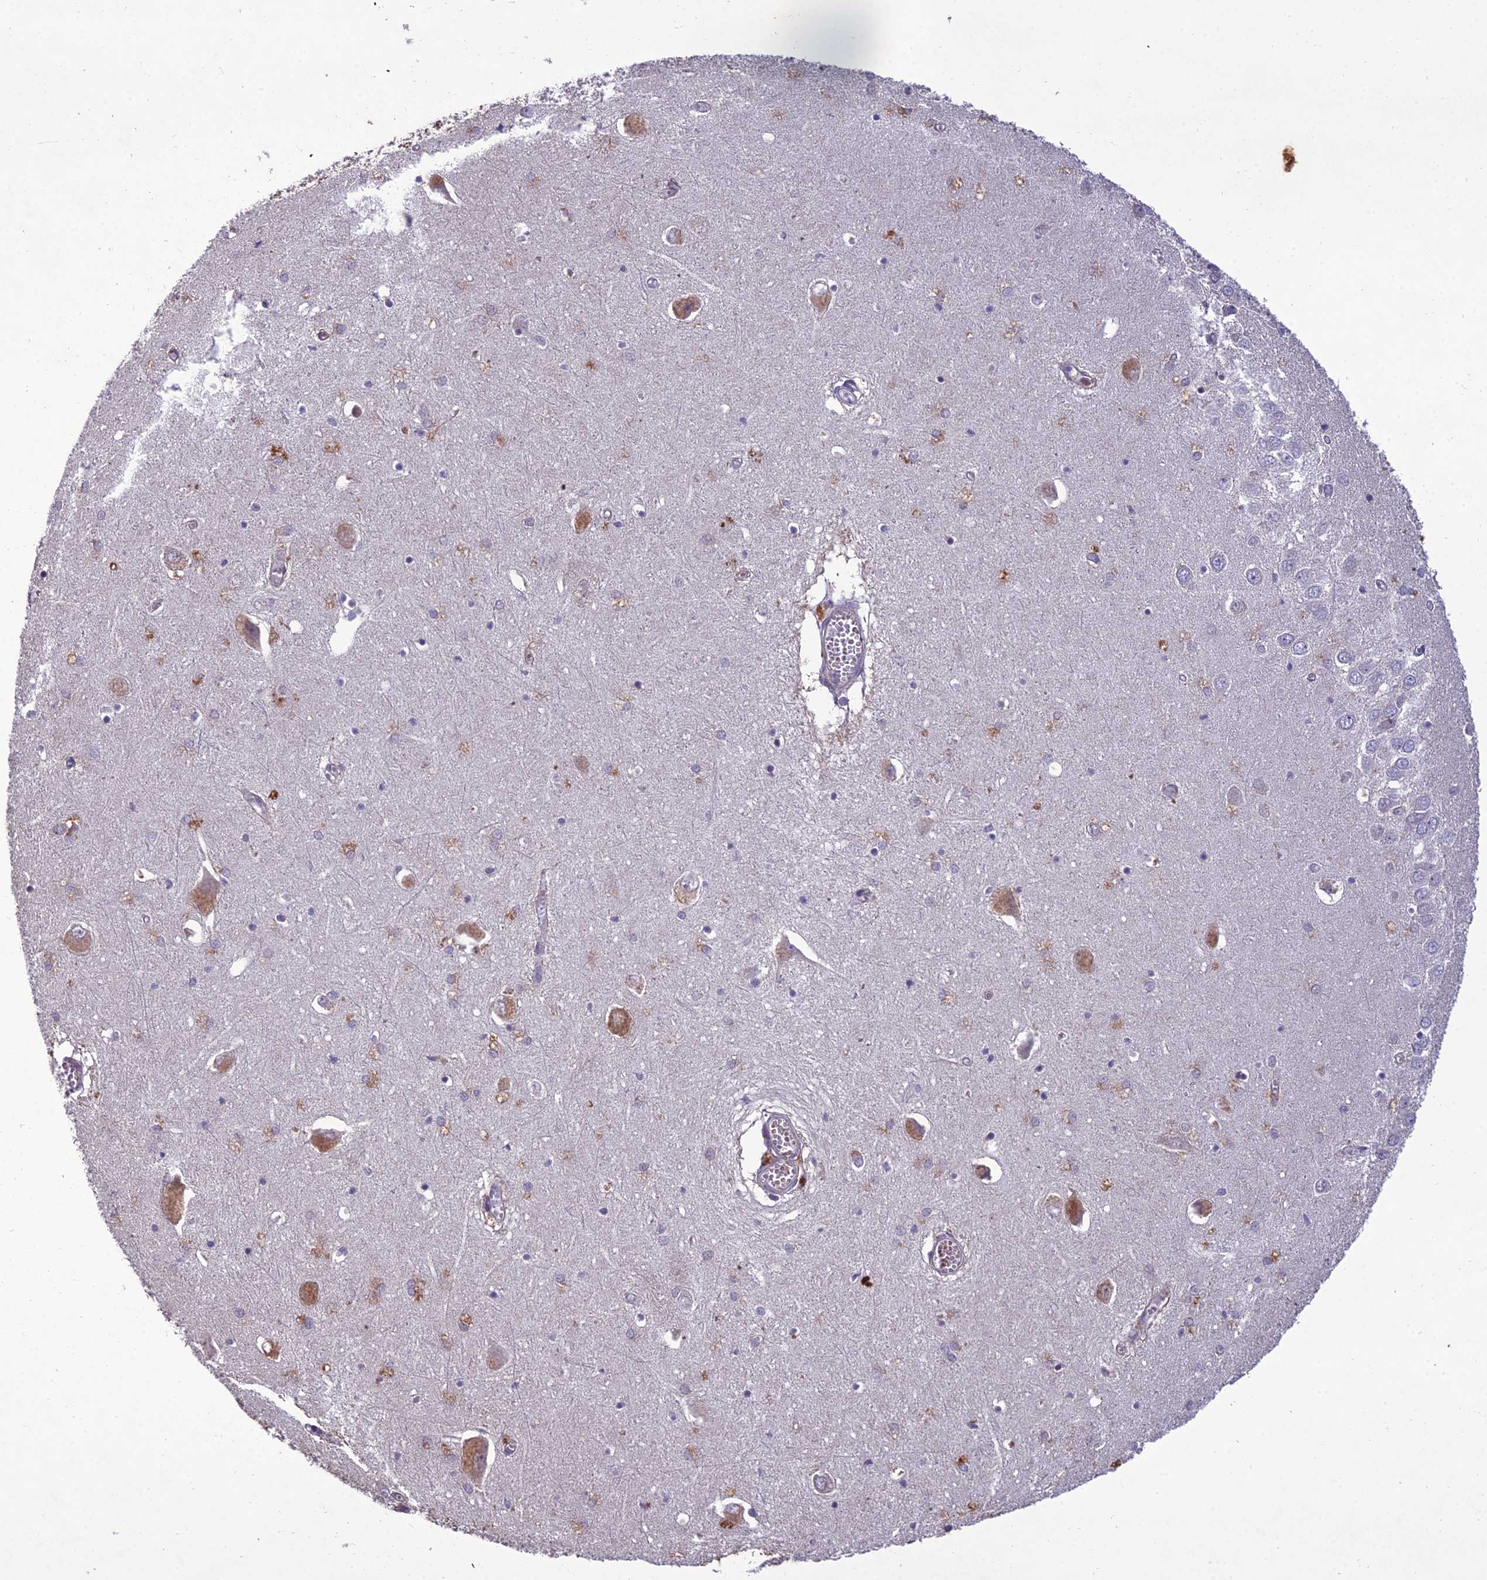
{"staining": {"intensity": "moderate", "quantity": "<25%", "location": "cytoplasmic/membranous"}, "tissue": "hippocampus", "cell_type": "Glial cells", "image_type": "normal", "snomed": [{"axis": "morphology", "description": "Normal tissue, NOS"}, {"axis": "topography", "description": "Hippocampus"}], "caption": "Immunohistochemical staining of normal human hippocampus shows <25% levels of moderate cytoplasmic/membranous protein expression in about <25% of glial cells.", "gene": "CENPL", "patient": {"sex": "male", "age": 70}}